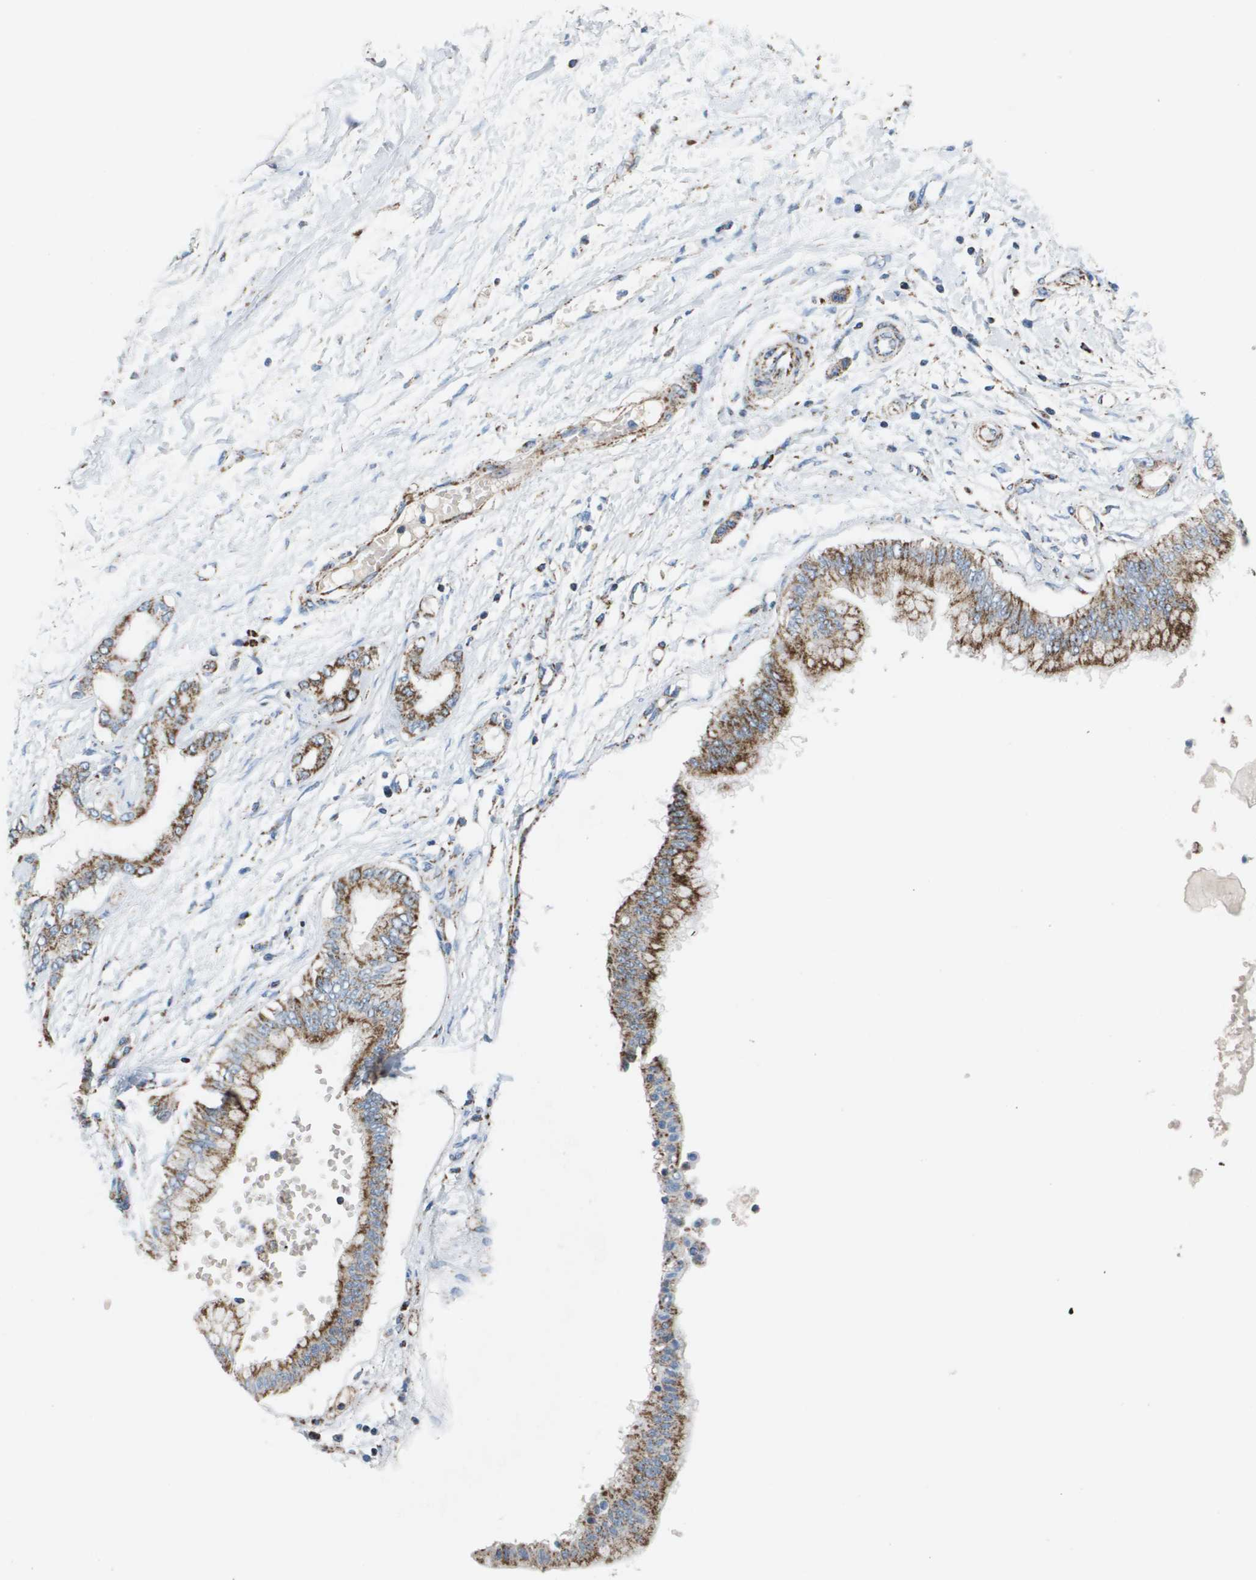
{"staining": {"intensity": "strong", "quantity": ">75%", "location": "cytoplasmic/membranous"}, "tissue": "pancreatic cancer", "cell_type": "Tumor cells", "image_type": "cancer", "snomed": [{"axis": "morphology", "description": "Adenocarcinoma, NOS"}, {"axis": "topography", "description": "Pancreas"}], "caption": "DAB immunohistochemical staining of pancreatic cancer (adenocarcinoma) reveals strong cytoplasmic/membranous protein expression in approximately >75% of tumor cells.", "gene": "ATP5F1B", "patient": {"sex": "male", "age": 56}}